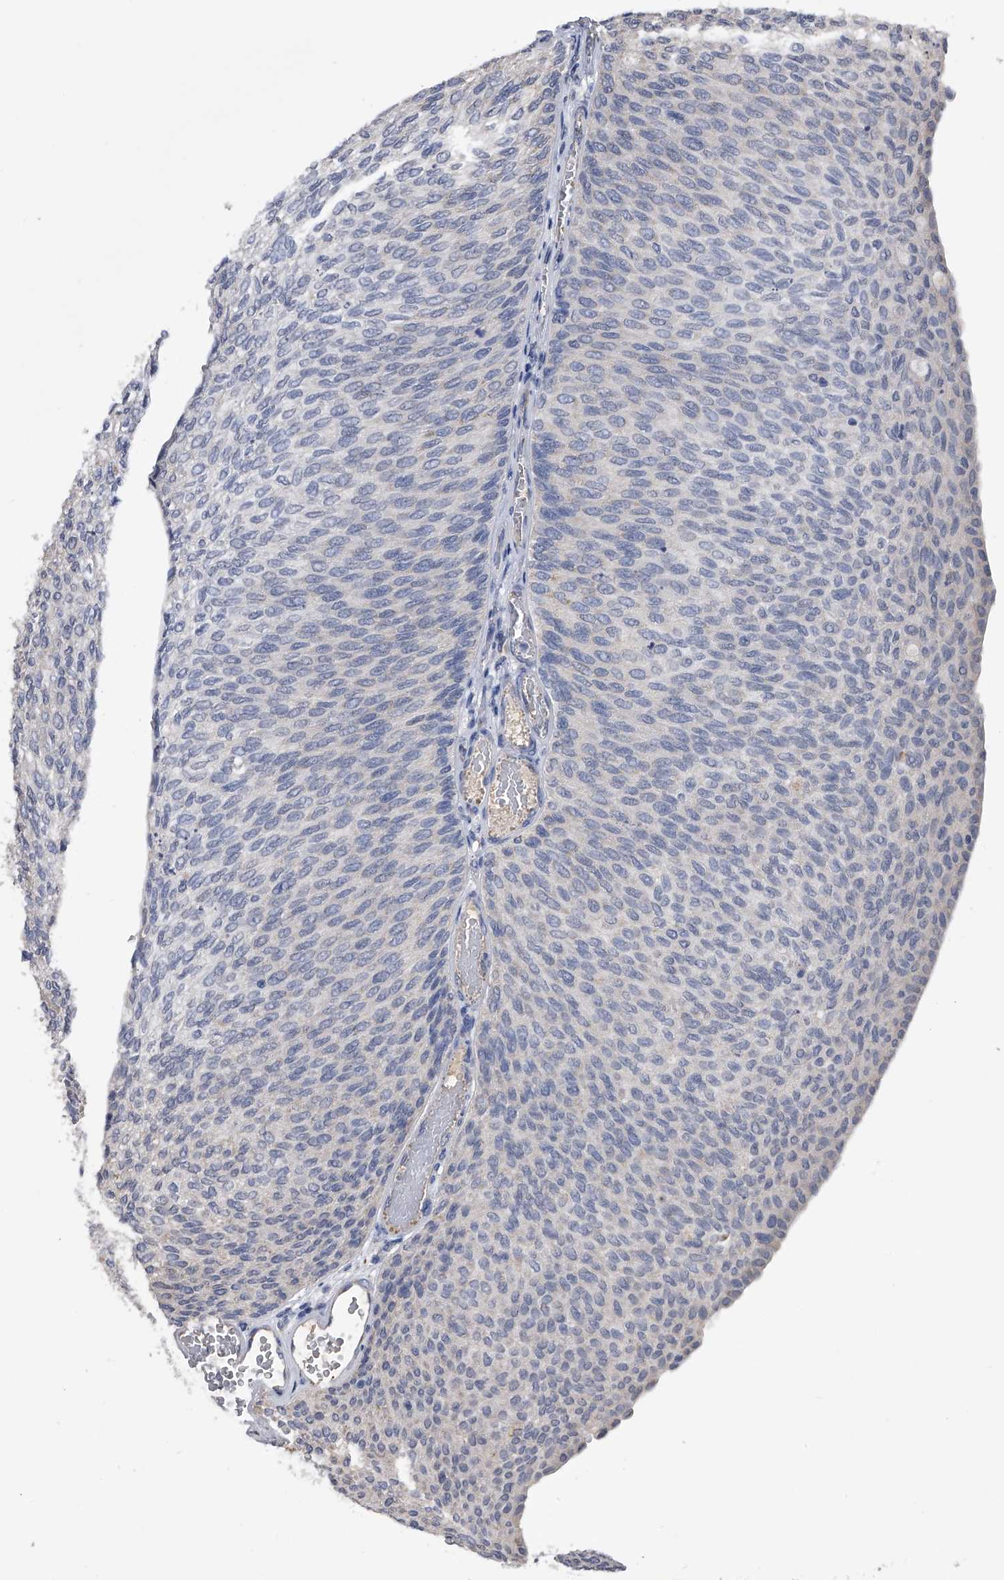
{"staining": {"intensity": "negative", "quantity": "none", "location": "none"}, "tissue": "urothelial cancer", "cell_type": "Tumor cells", "image_type": "cancer", "snomed": [{"axis": "morphology", "description": "Urothelial carcinoma, Low grade"}, {"axis": "topography", "description": "Urinary bladder"}], "caption": "This is an immunohistochemistry image of human urothelial carcinoma (low-grade). There is no expression in tumor cells.", "gene": "OAT", "patient": {"sex": "female", "age": 79}}